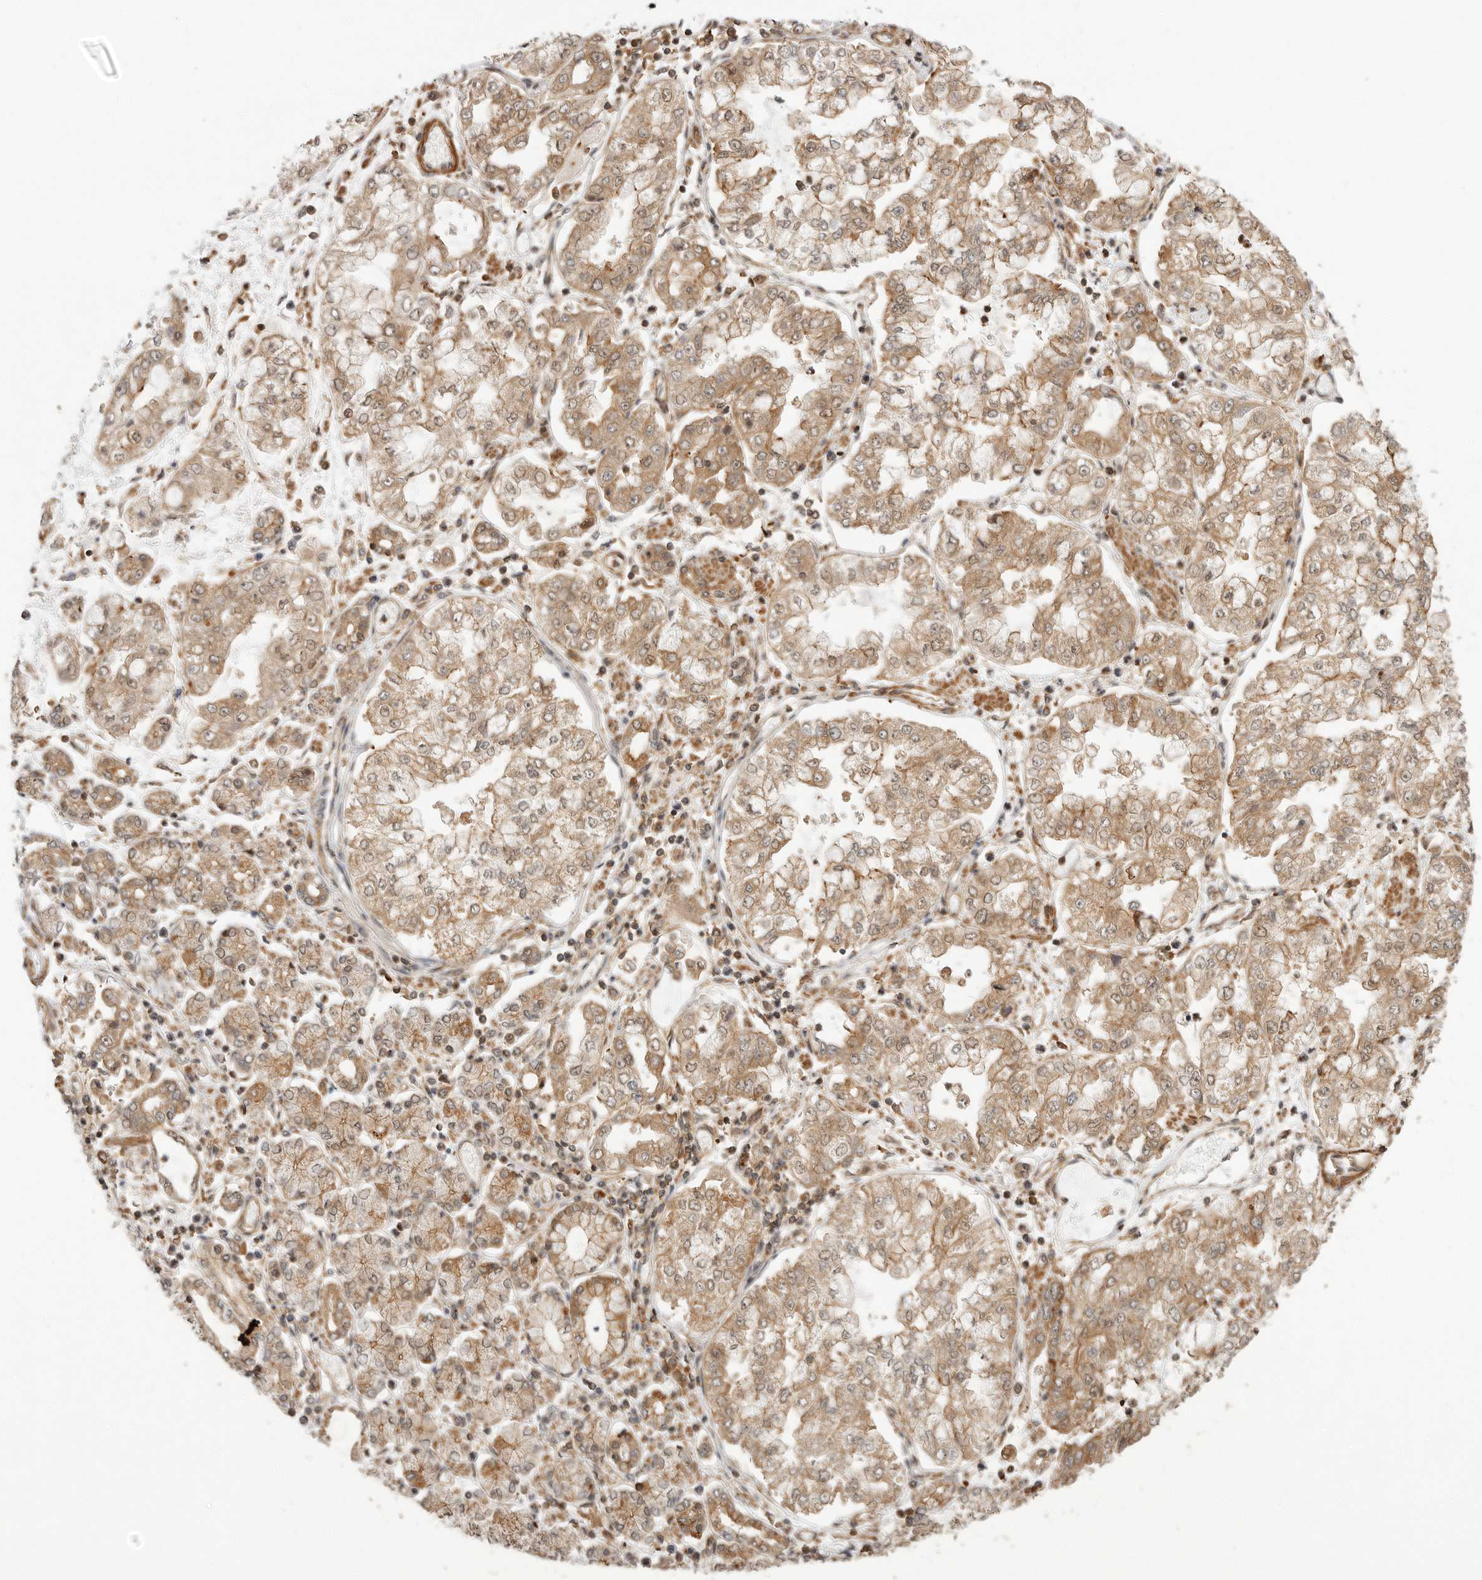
{"staining": {"intensity": "moderate", "quantity": ">75%", "location": "cytoplasmic/membranous"}, "tissue": "stomach cancer", "cell_type": "Tumor cells", "image_type": "cancer", "snomed": [{"axis": "morphology", "description": "Adenocarcinoma, NOS"}, {"axis": "topography", "description": "Stomach"}], "caption": "Immunohistochemistry micrograph of neoplastic tissue: human stomach adenocarcinoma stained using IHC exhibits medium levels of moderate protein expression localized specifically in the cytoplasmic/membranous of tumor cells, appearing as a cytoplasmic/membranous brown color.", "gene": "ERN1", "patient": {"sex": "male", "age": 76}}